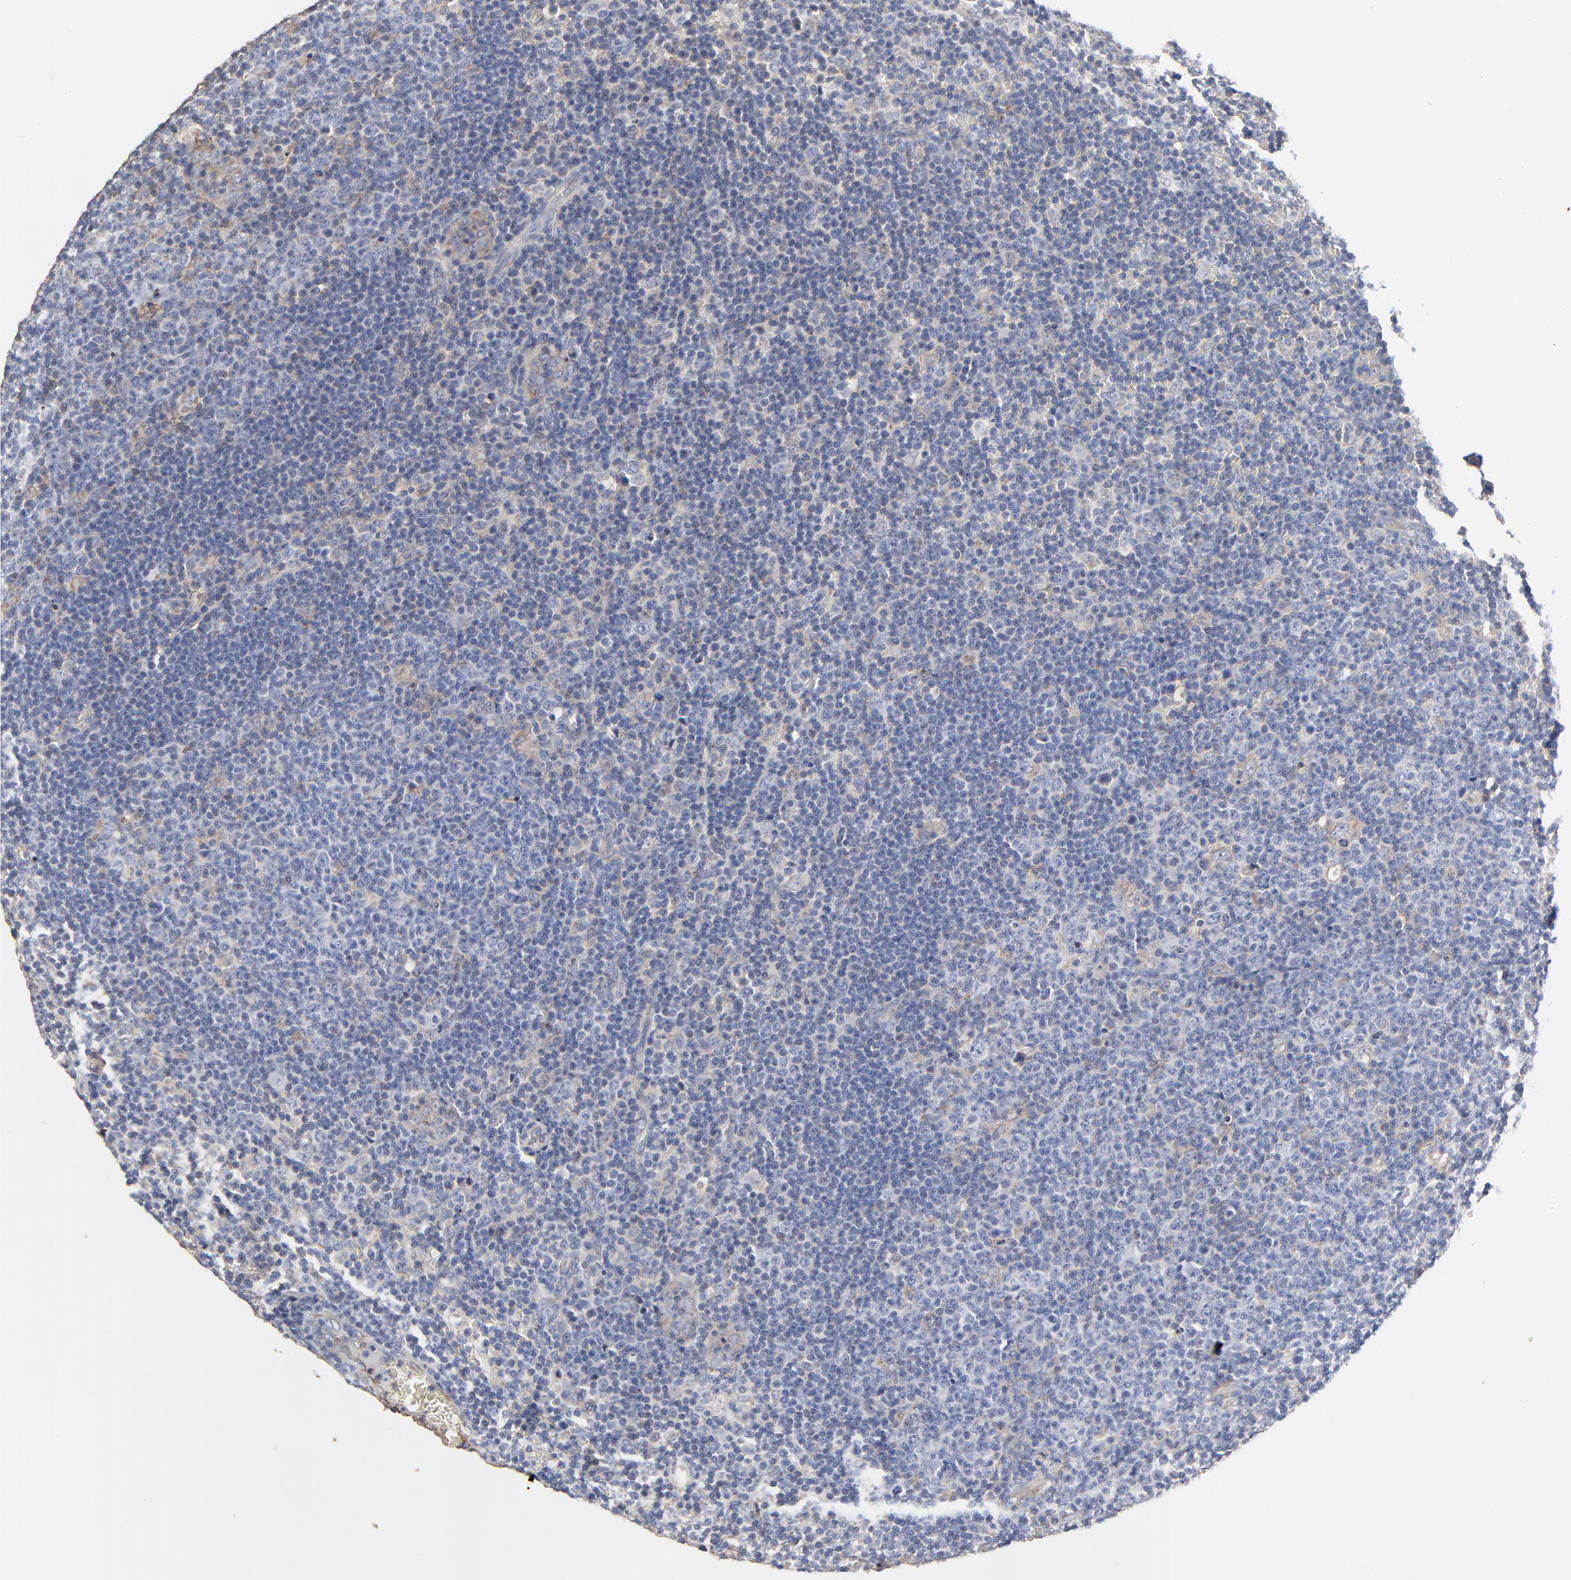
{"staining": {"intensity": "weak", "quantity": "<25%", "location": "cytoplasmic/membranous"}, "tissue": "lymphoma", "cell_type": "Tumor cells", "image_type": "cancer", "snomed": [{"axis": "morphology", "description": "Malignant lymphoma, non-Hodgkin's type, Low grade"}, {"axis": "topography", "description": "Lymph node"}], "caption": "IHC of lymphoma demonstrates no expression in tumor cells. (Brightfield microscopy of DAB immunohistochemistry at high magnification).", "gene": "NXF3", "patient": {"sex": "male", "age": 74}}